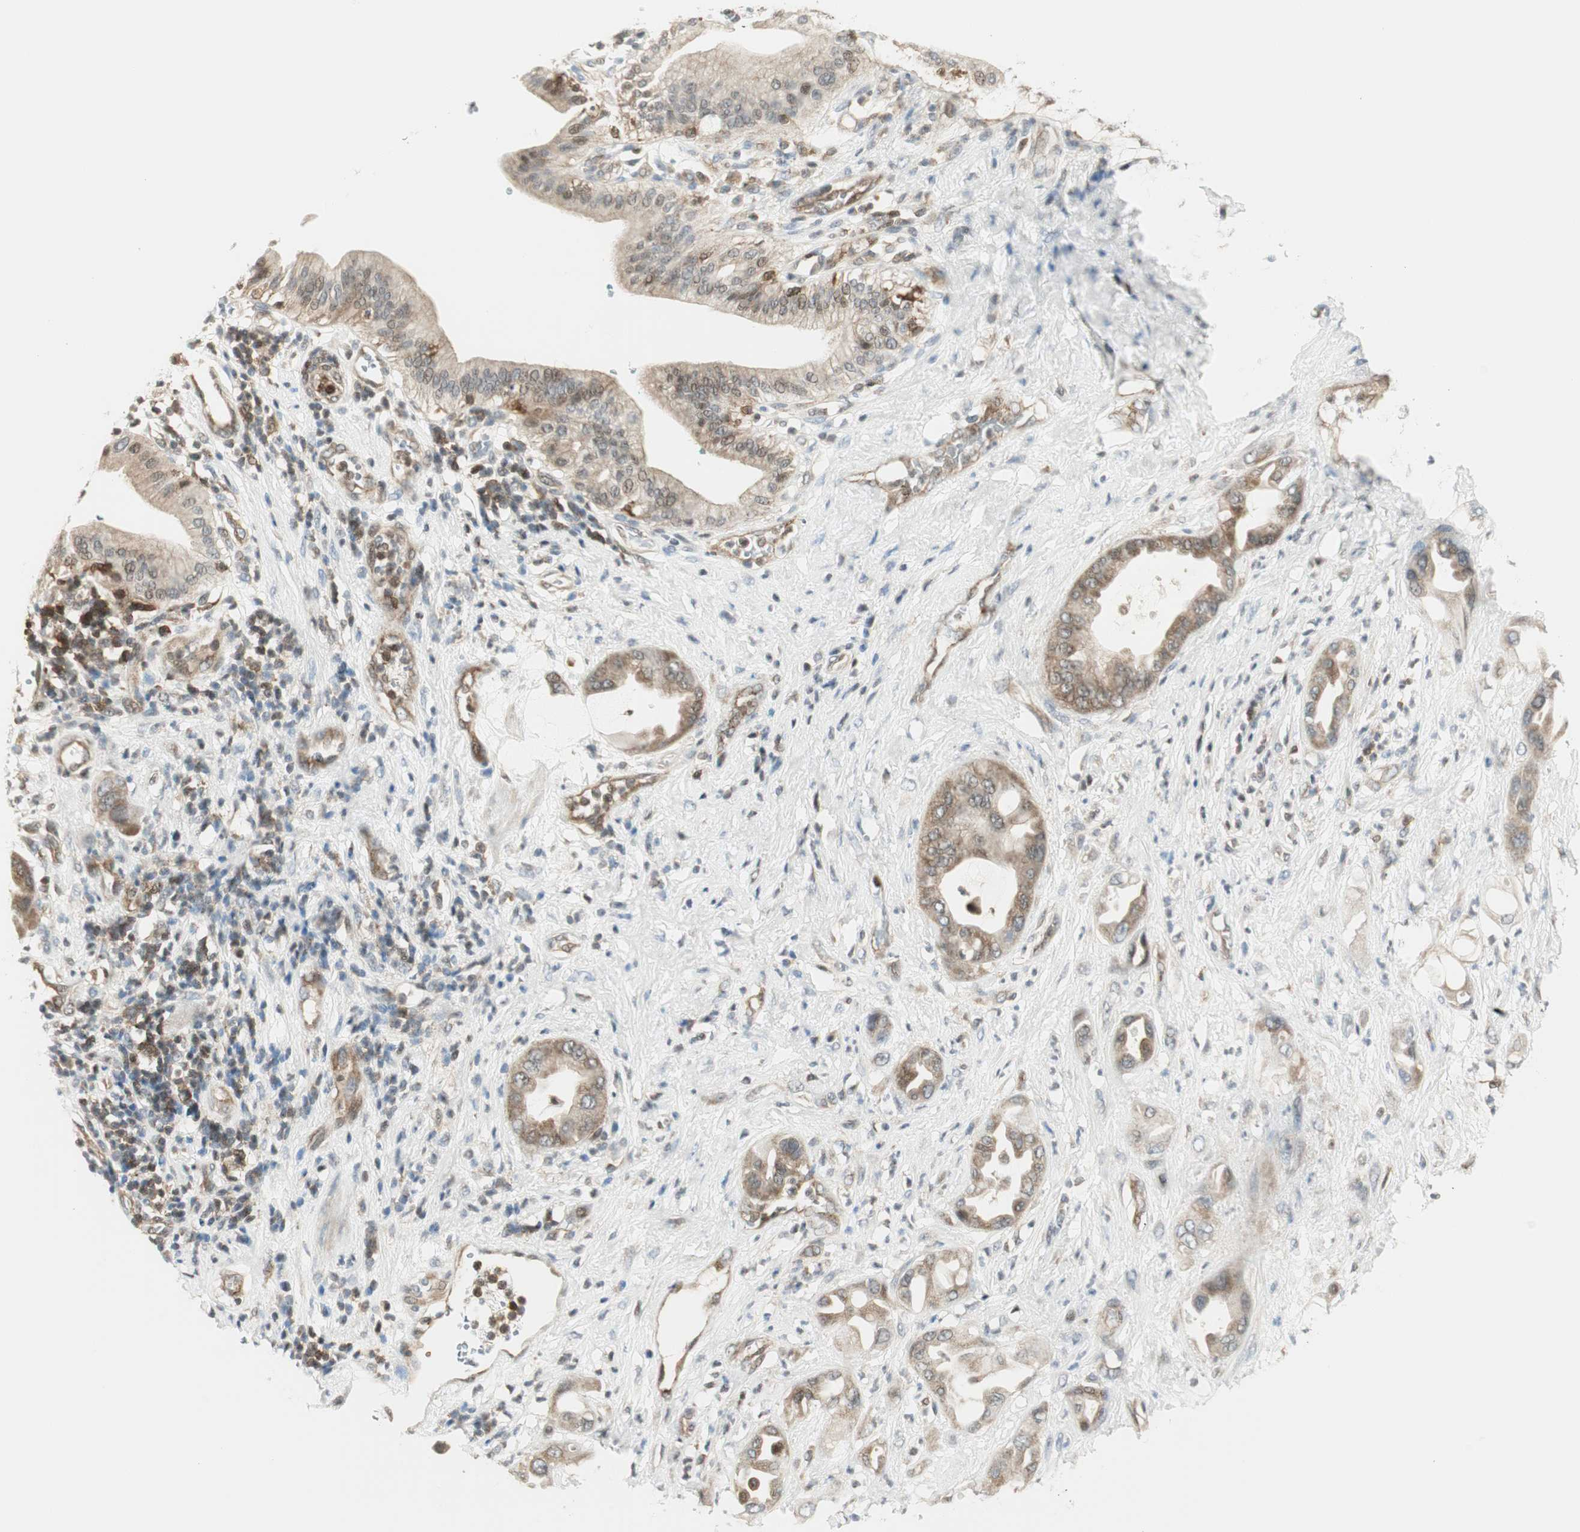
{"staining": {"intensity": "weak", "quantity": ">75%", "location": "cytoplasmic/membranous"}, "tissue": "pancreatic cancer", "cell_type": "Tumor cells", "image_type": "cancer", "snomed": [{"axis": "morphology", "description": "Adenocarcinoma, NOS"}, {"axis": "morphology", "description": "Adenocarcinoma, metastatic, NOS"}, {"axis": "topography", "description": "Lymph node"}, {"axis": "topography", "description": "Pancreas"}, {"axis": "topography", "description": "Duodenum"}], "caption": "Approximately >75% of tumor cells in pancreatic cancer show weak cytoplasmic/membranous protein staining as visualized by brown immunohistochemical staining.", "gene": "PPP1CA", "patient": {"sex": "female", "age": 64}}